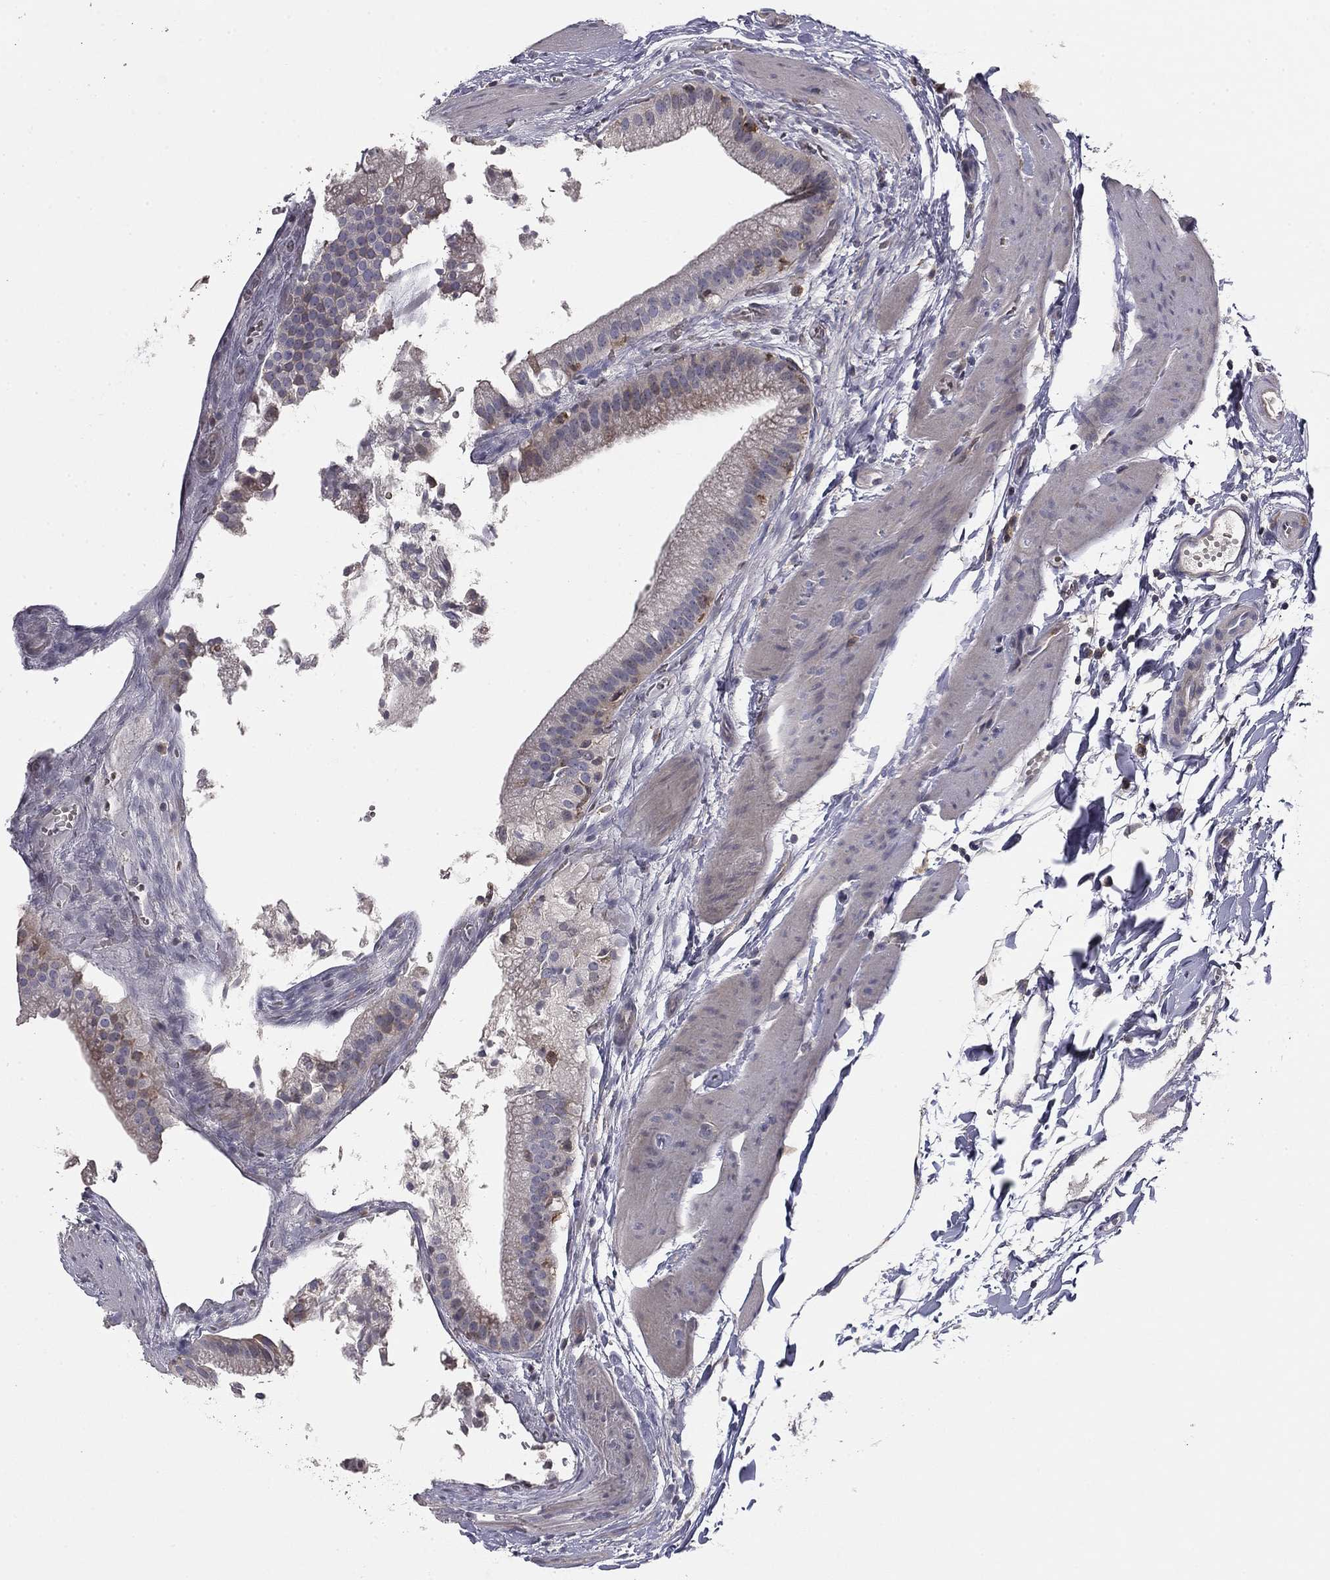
{"staining": {"intensity": "negative", "quantity": "none", "location": "none"}, "tissue": "gallbladder", "cell_type": "Glandular cells", "image_type": "normal", "snomed": [{"axis": "morphology", "description": "Normal tissue, NOS"}, {"axis": "topography", "description": "Gallbladder"}], "caption": "This is an IHC micrograph of normal human gallbladder. There is no staining in glandular cells.", "gene": "PLCB2", "patient": {"sex": "male", "age": 67}}